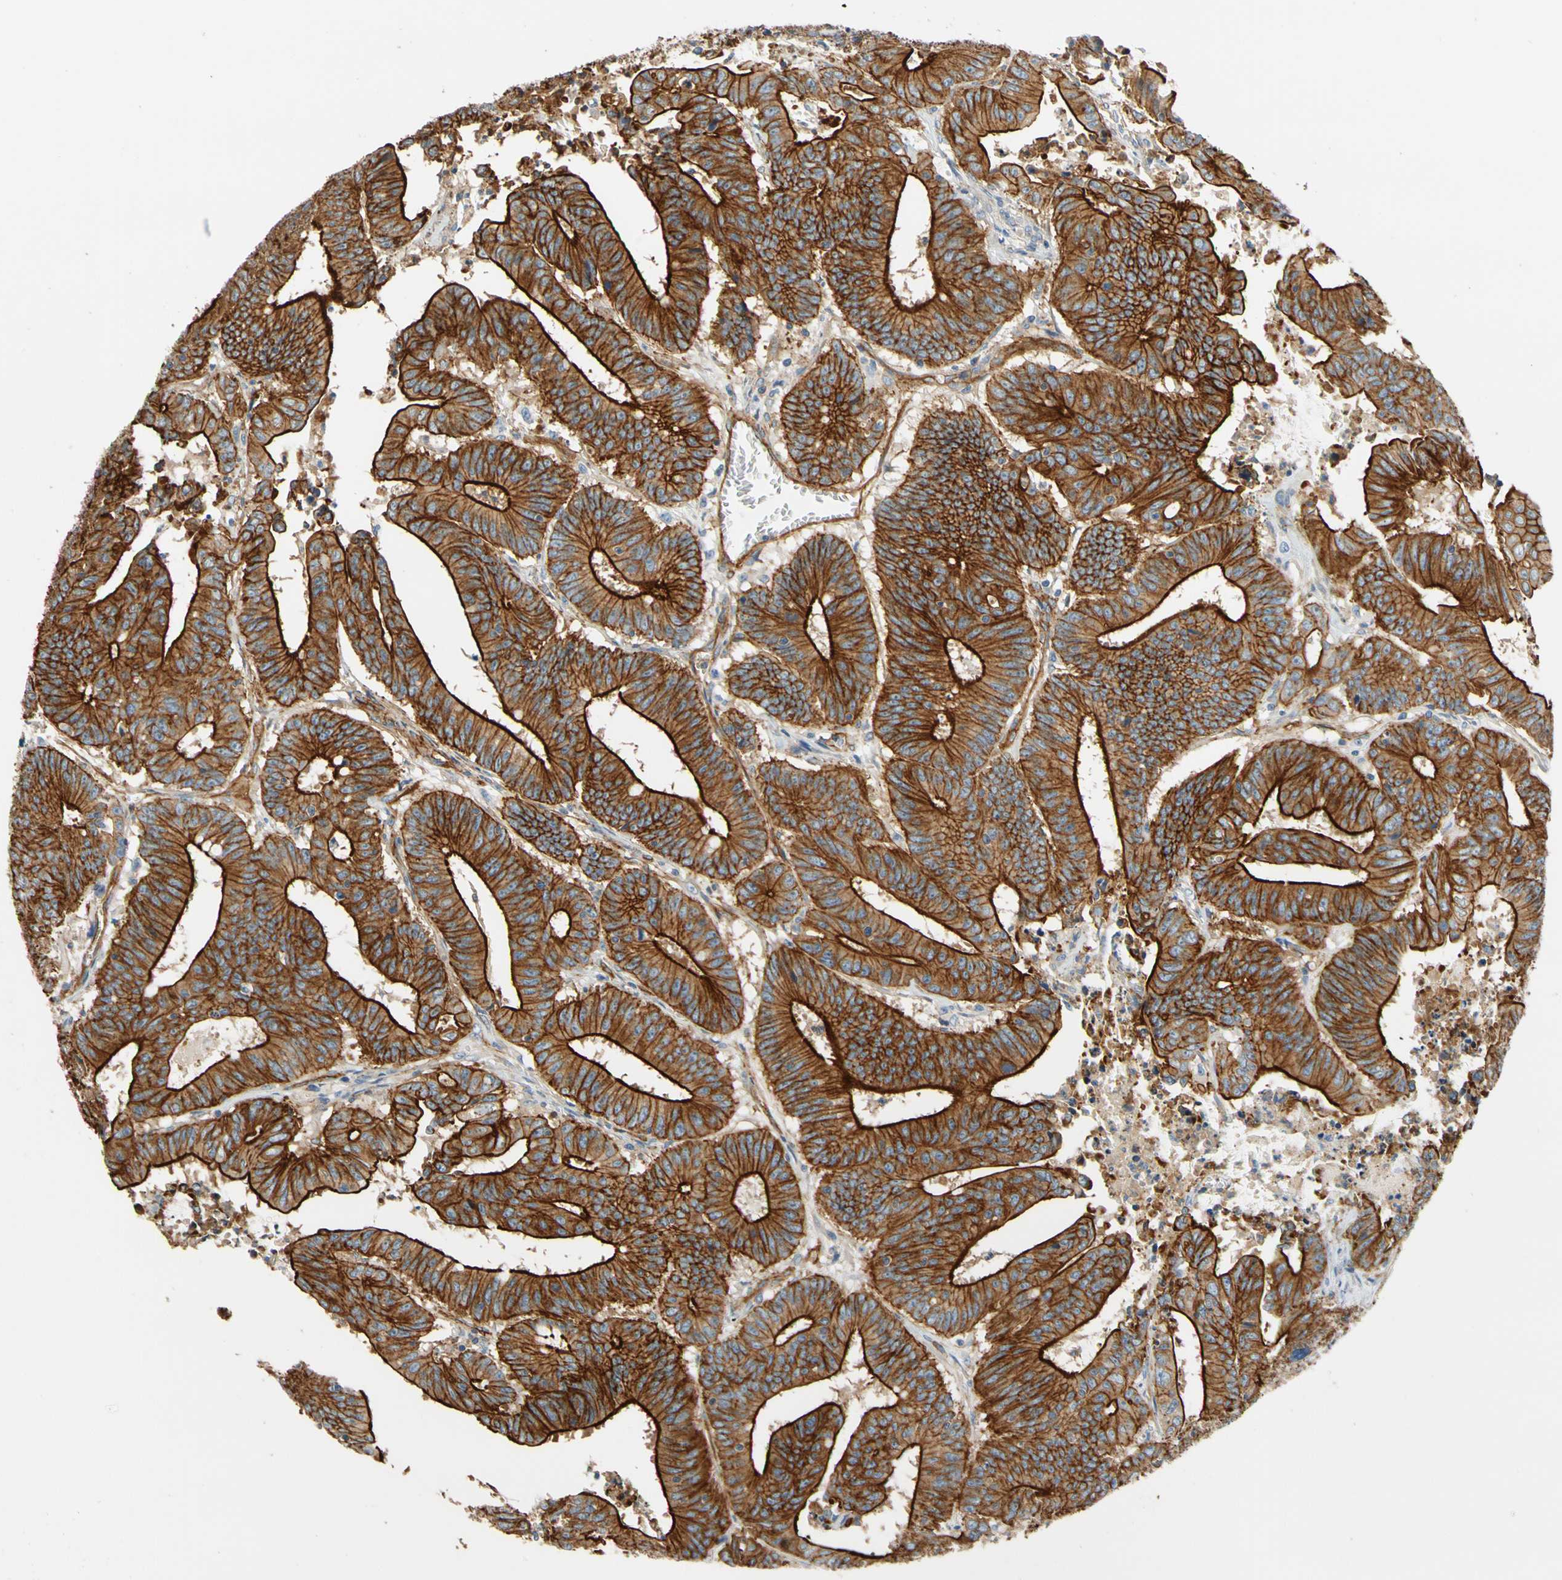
{"staining": {"intensity": "strong", "quantity": ">75%", "location": "cytoplasmic/membranous"}, "tissue": "colorectal cancer", "cell_type": "Tumor cells", "image_type": "cancer", "snomed": [{"axis": "morphology", "description": "Adenocarcinoma, NOS"}, {"axis": "topography", "description": "Colon"}], "caption": "Adenocarcinoma (colorectal) stained for a protein shows strong cytoplasmic/membranous positivity in tumor cells.", "gene": "SPTAN1", "patient": {"sex": "male", "age": 45}}